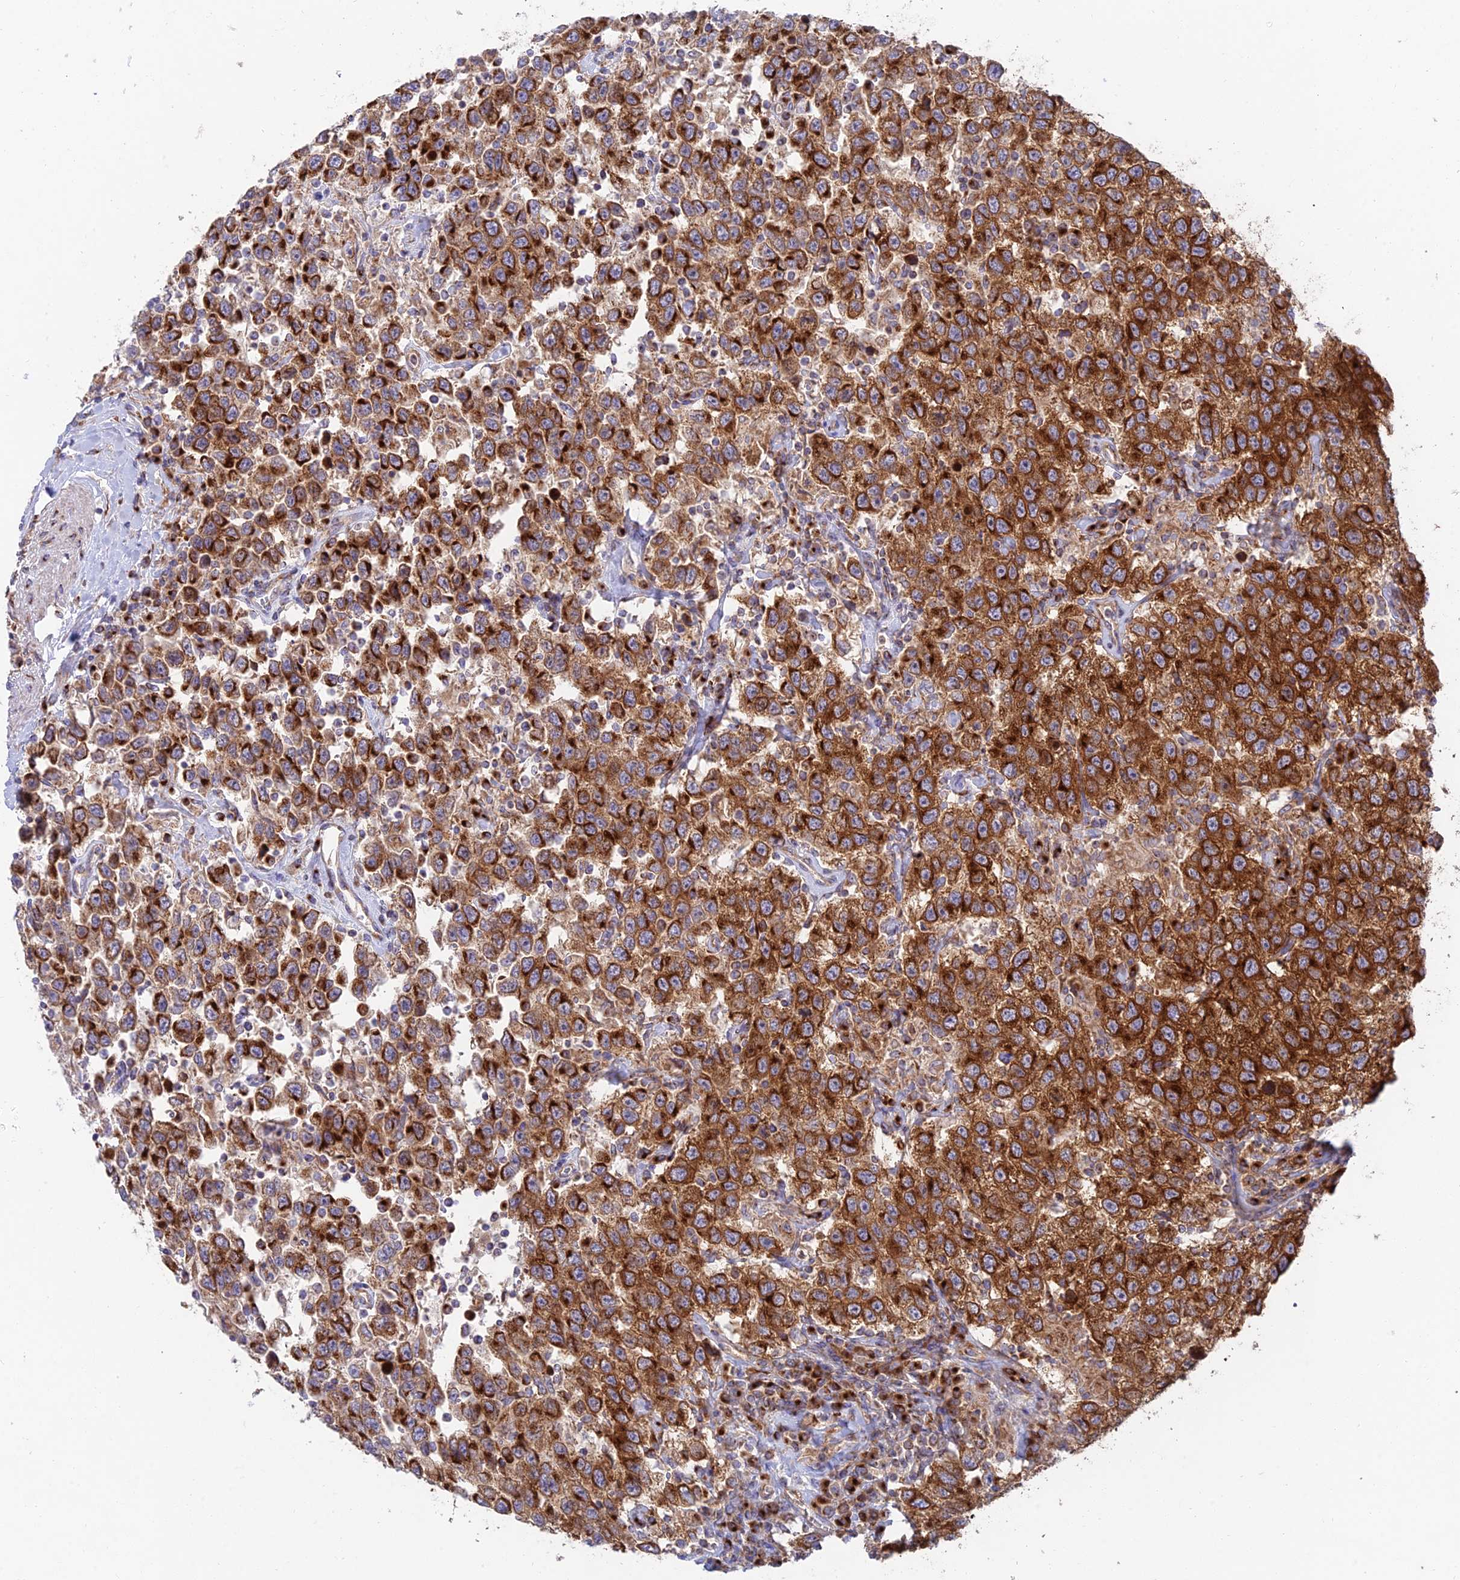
{"staining": {"intensity": "strong", "quantity": ">75%", "location": "cytoplasmic/membranous"}, "tissue": "testis cancer", "cell_type": "Tumor cells", "image_type": "cancer", "snomed": [{"axis": "morphology", "description": "Seminoma, NOS"}, {"axis": "topography", "description": "Testis"}], "caption": "Protein expression analysis of human testis seminoma reveals strong cytoplasmic/membranous positivity in about >75% of tumor cells.", "gene": "GOLGA3", "patient": {"sex": "male", "age": 41}}